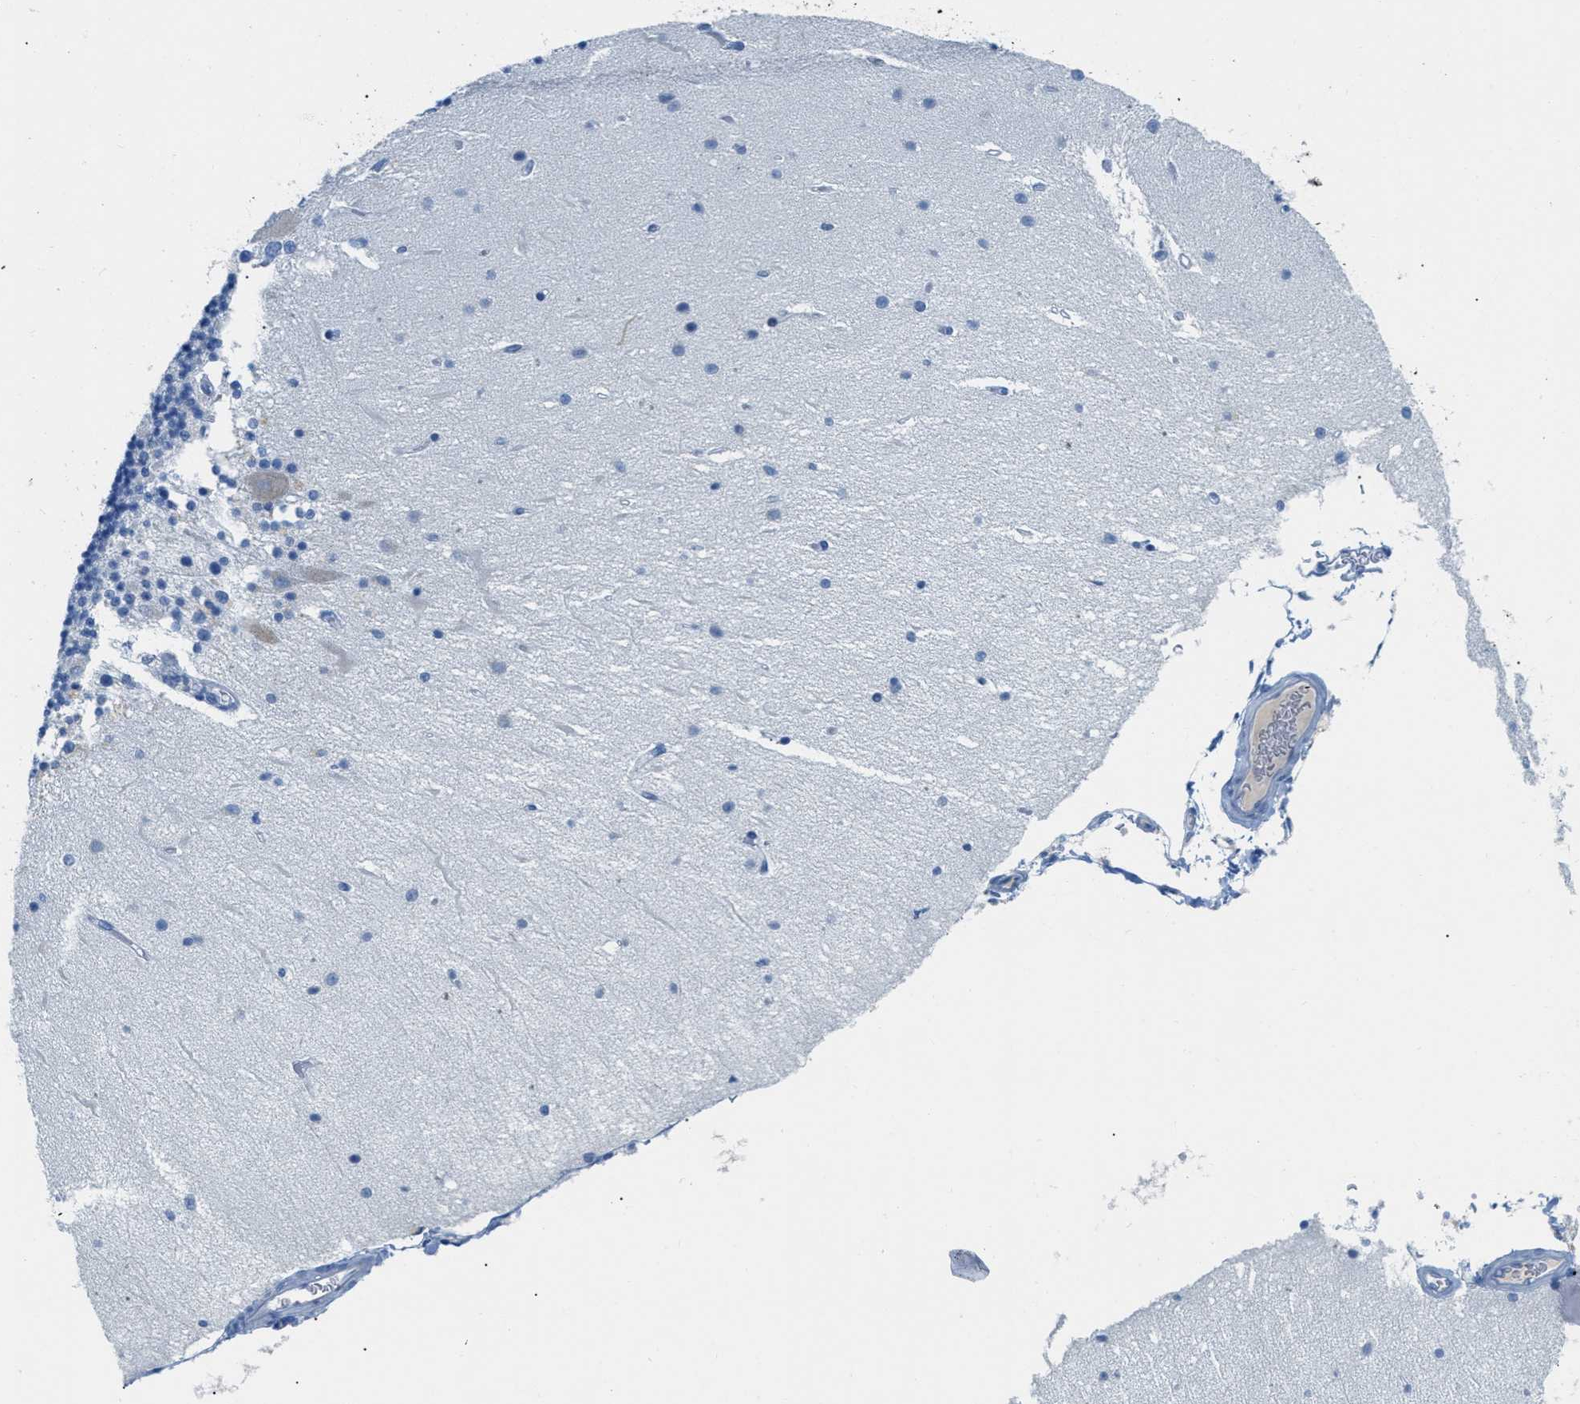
{"staining": {"intensity": "negative", "quantity": "none", "location": "none"}, "tissue": "cerebellum", "cell_type": "Cells in granular layer", "image_type": "normal", "snomed": [{"axis": "morphology", "description": "Normal tissue, NOS"}, {"axis": "topography", "description": "Cerebellum"}], "caption": "An immunohistochemistry (IHC) micrograph of normal cerebellum is shown. There is no staining in cells in granular layer of cerebellum. (Immunohistochemistry (ihc), brightfield microscopy, high magnification).", "gene": "ORC6", "patient": {"sex": "female", "age": 54}}